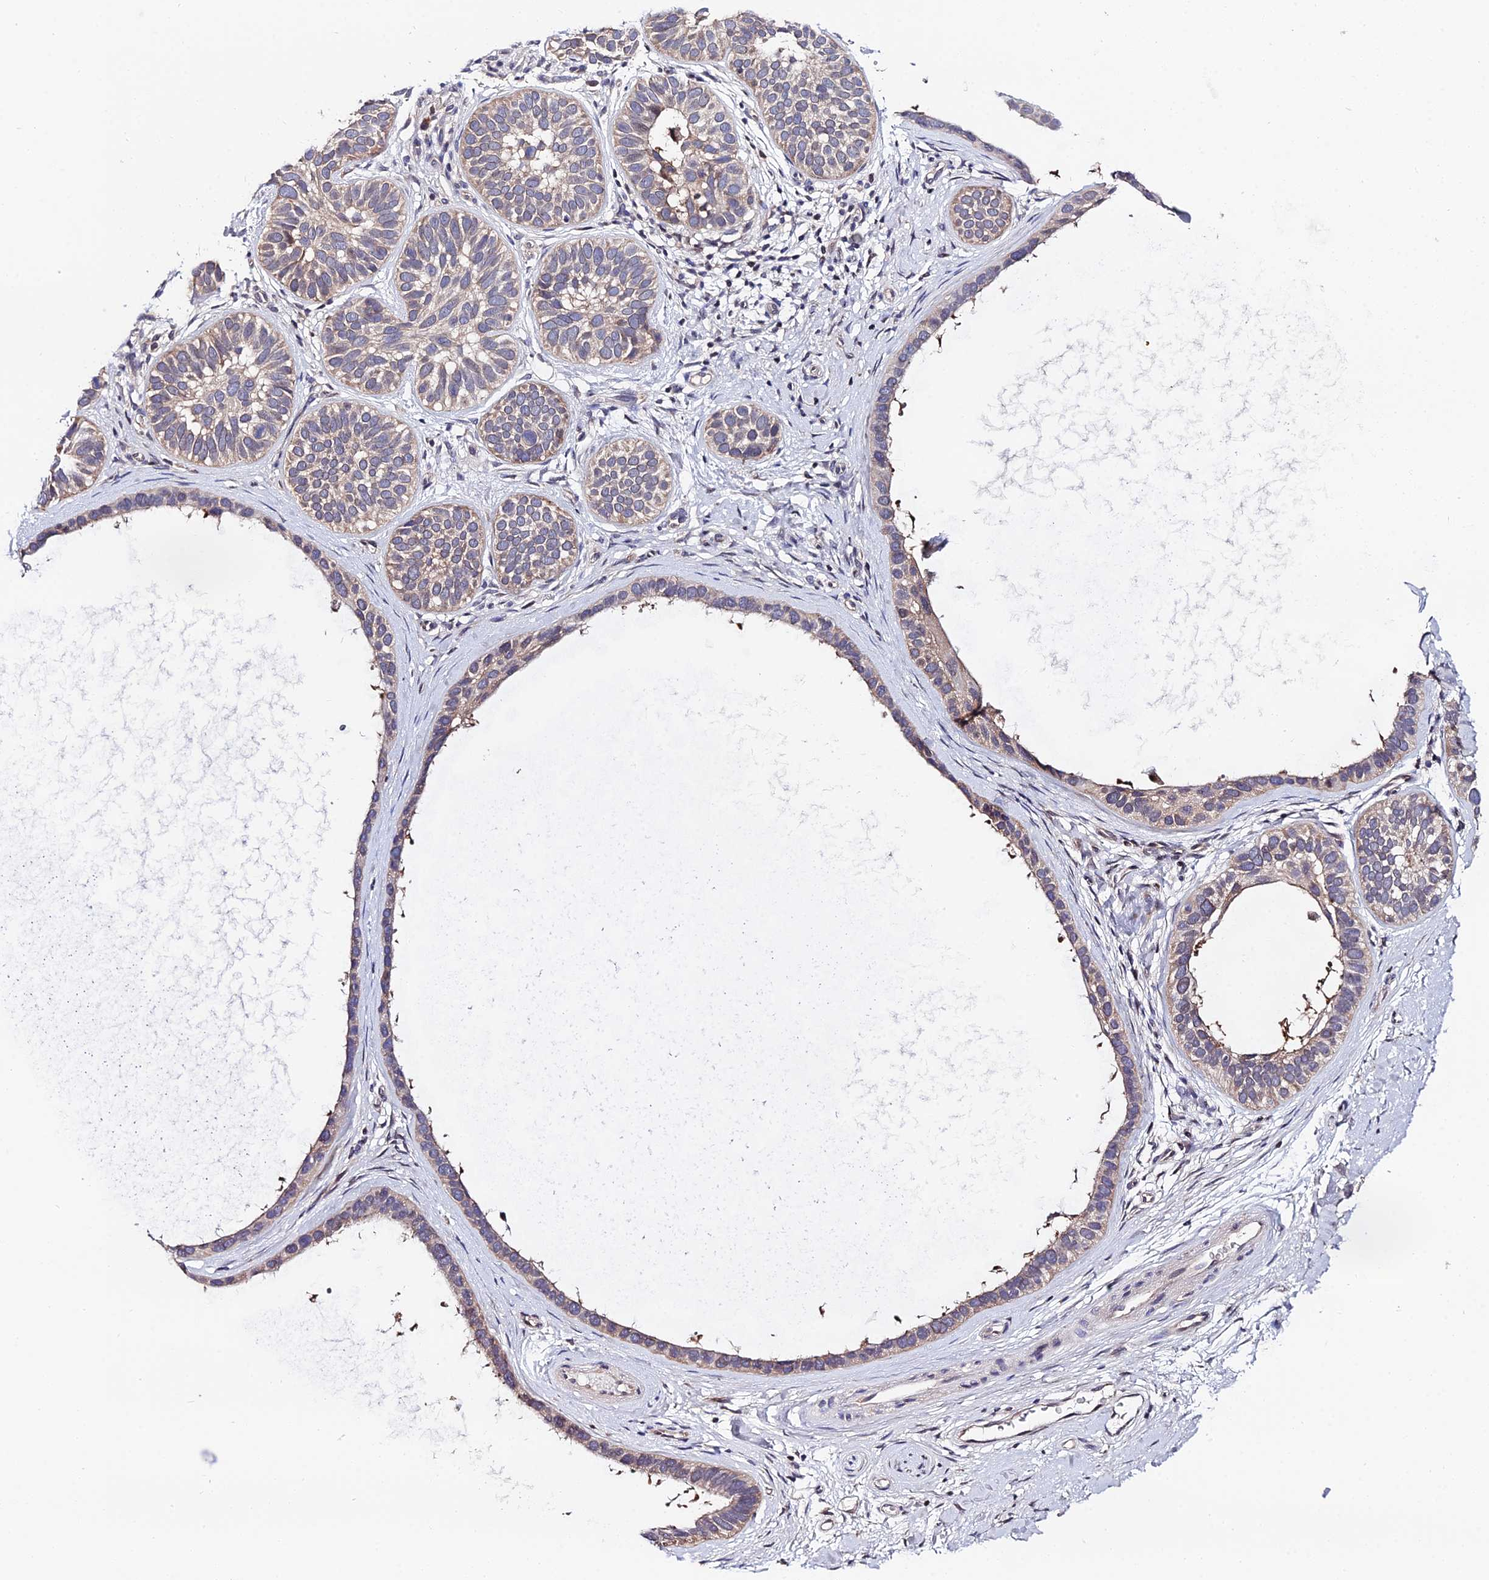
{"staining": {"intensity": "weak", "quantity": ">75%", "location": "cytoplasmic/membranous"}, "tissue": "skin cancer", "cell_type": "Tumor cells", "image_type": "cancer", "snomed": [{"axis": "morphology", "description": "Basal cell carcinoma"}, {"axis": "topography", "description": "Skin"}], "caption": "About >75% of tumor cells in human basal cell carcinoma (skin) demonstrate weak cytoplasmic/membranous protein staining as visualized by brown immunohistochemical staining.", "gene": "INPP4A", "patient": {"sex": "male", "age": 62}}